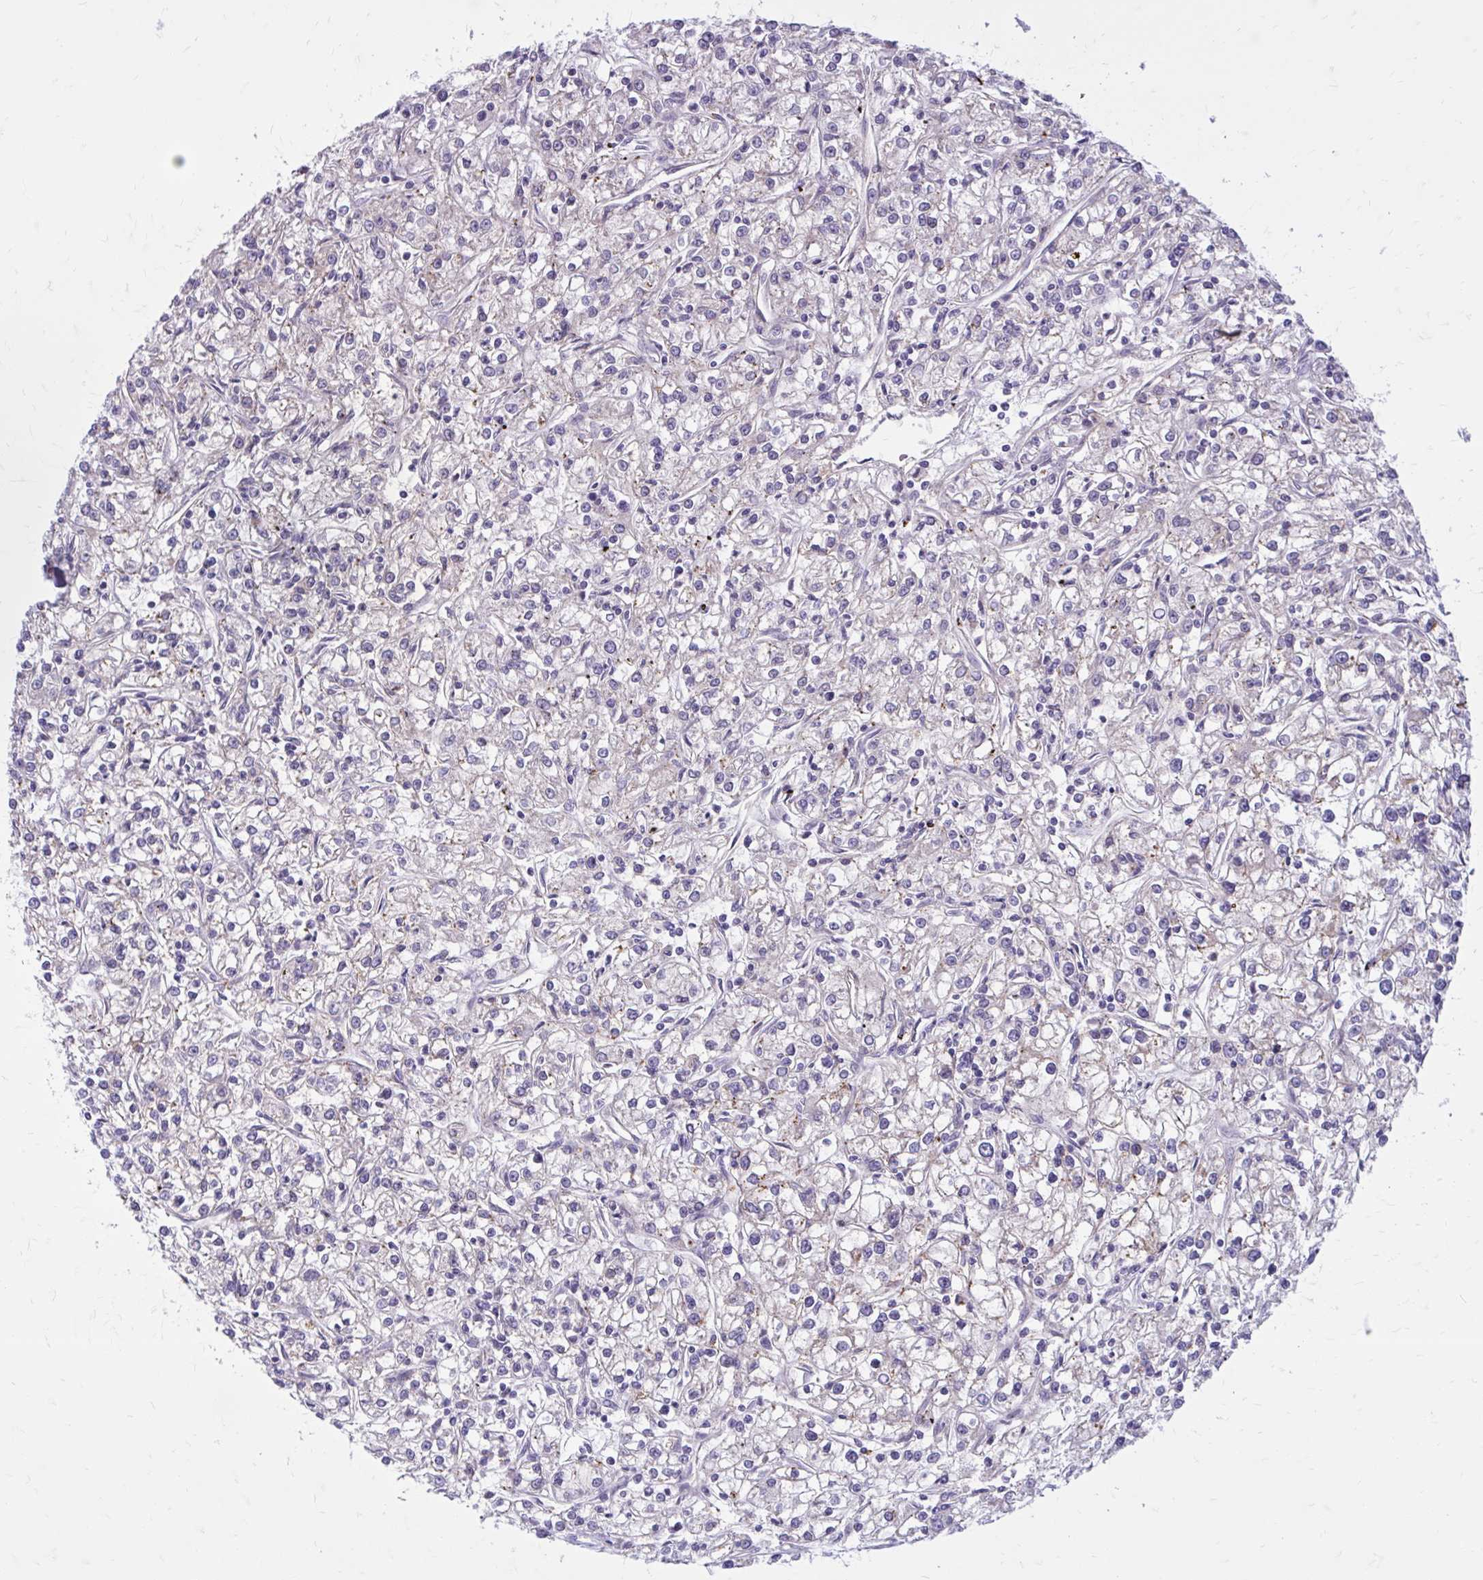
{"staining": {"intensity": "negative", "quantity": "none", "location": "none"}, "tissue": "renal cancer", "cell_type": "Tumor cells", "image_type": "cancer", "snomed": [{"axis": "morphology", "description": "Adenocarcinoma, NOS"}, {"axis": "topography", "description": "Kidney"}], "caption": "IHC histopathology image of renal adenocarcinoma stained for a protein (brown), which shows no expression in tumor cells.", "gene": "FAP", "patient": {"sex": "female", "age": 59}}